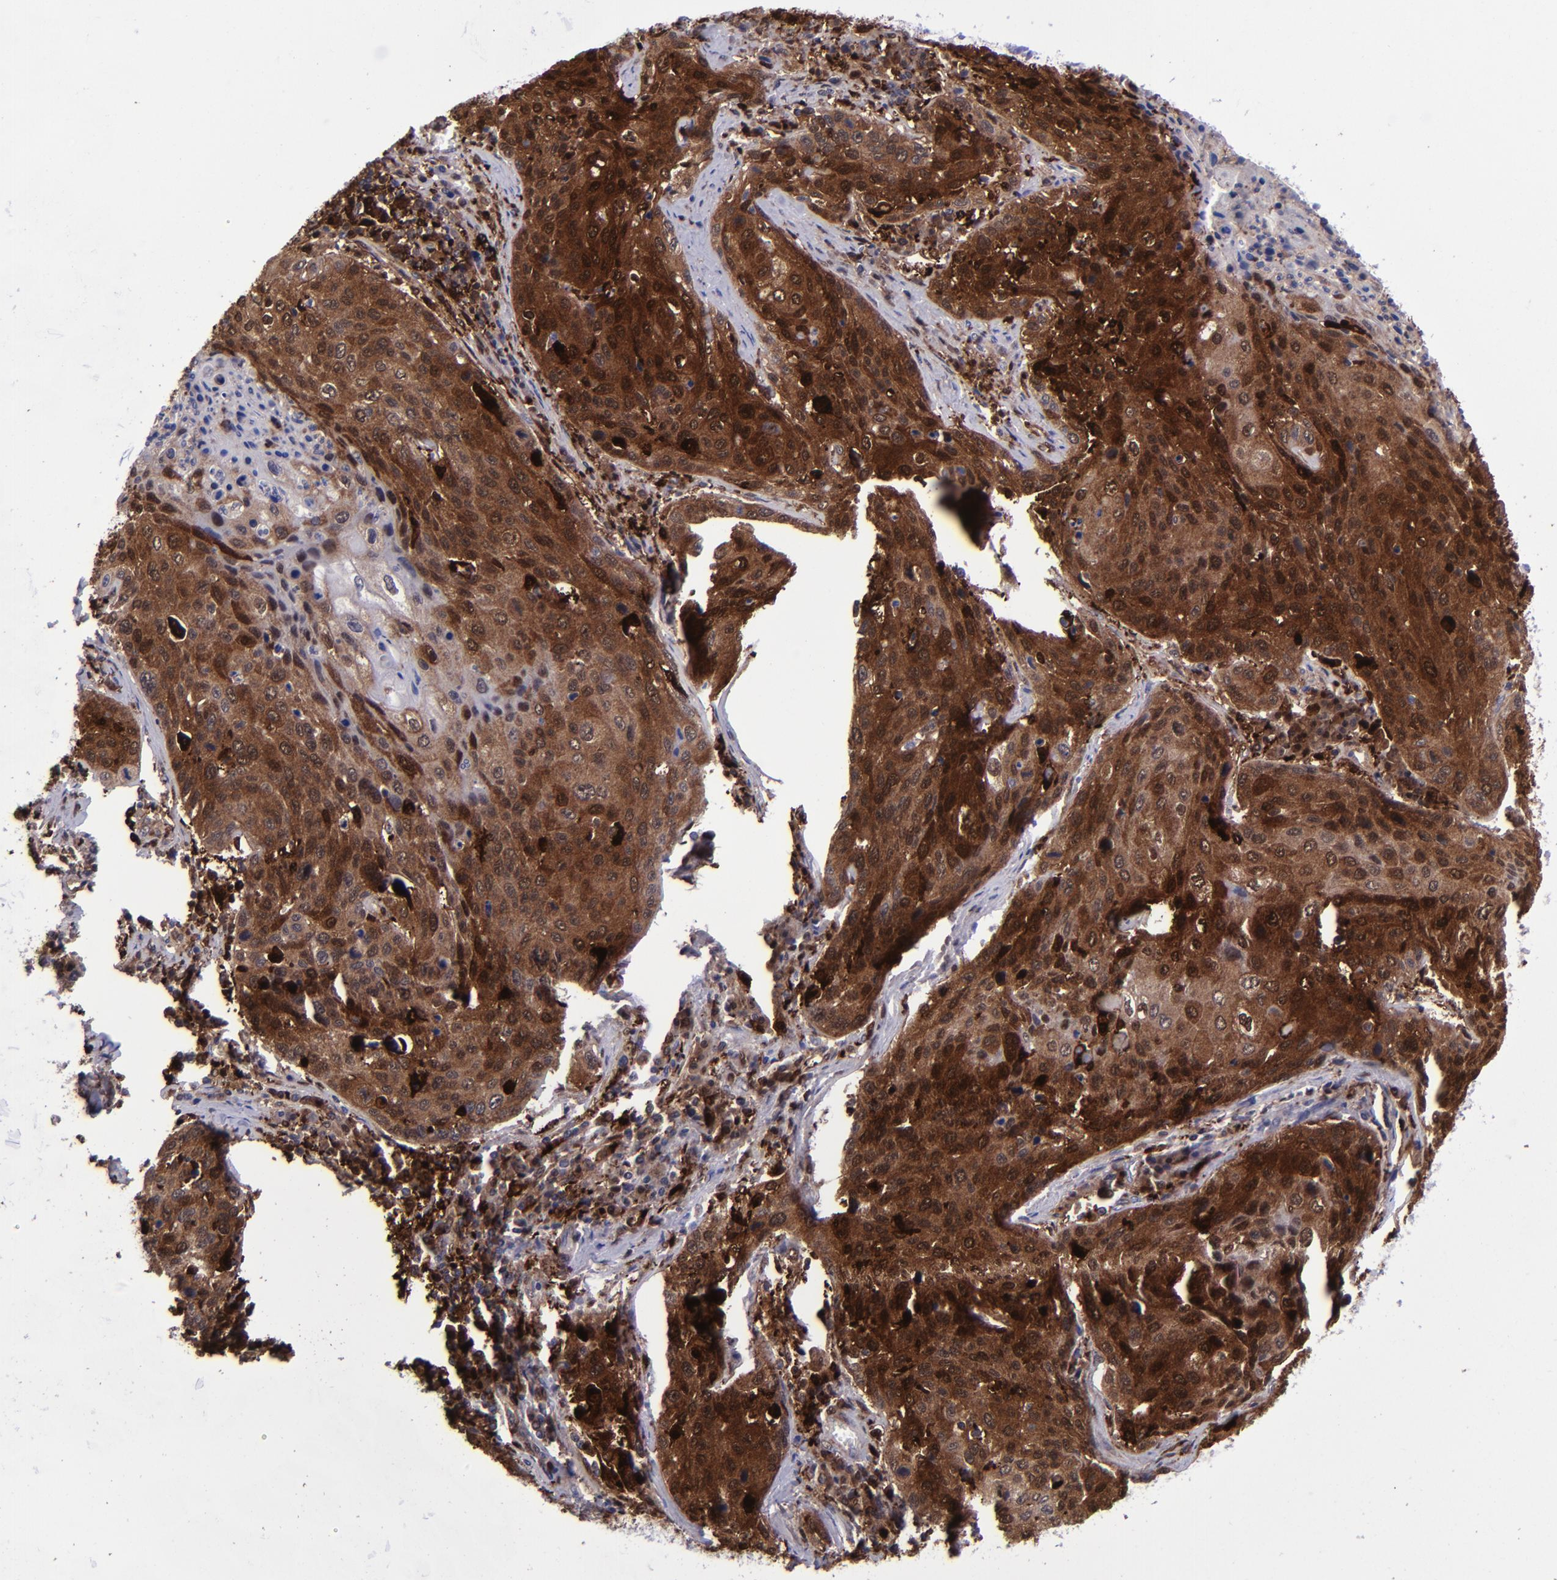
{"staining": {"intensity": "strong", "quantity": ">75%", "location": "cytoplasmic/membranous,nuclear"}, "tissue": "cervical cancer", "cell_type": "Tumor cells", "image_type": "cancer", "snomed": [{"axis": "morphology", "description": "Squamous cell carcinoma, NOS"}, {"axis": "topography", "description": "Cervix"}], "caption": "A photomicrograph showing strong cytoplasmic/membranous and nuclear positivity in approximately >75% of tumor cells in cervical cancer, as visualized by brown immunohistochemical staining.", "gene": "TYMP", "patient": {"sex": "female", "age": 32}}